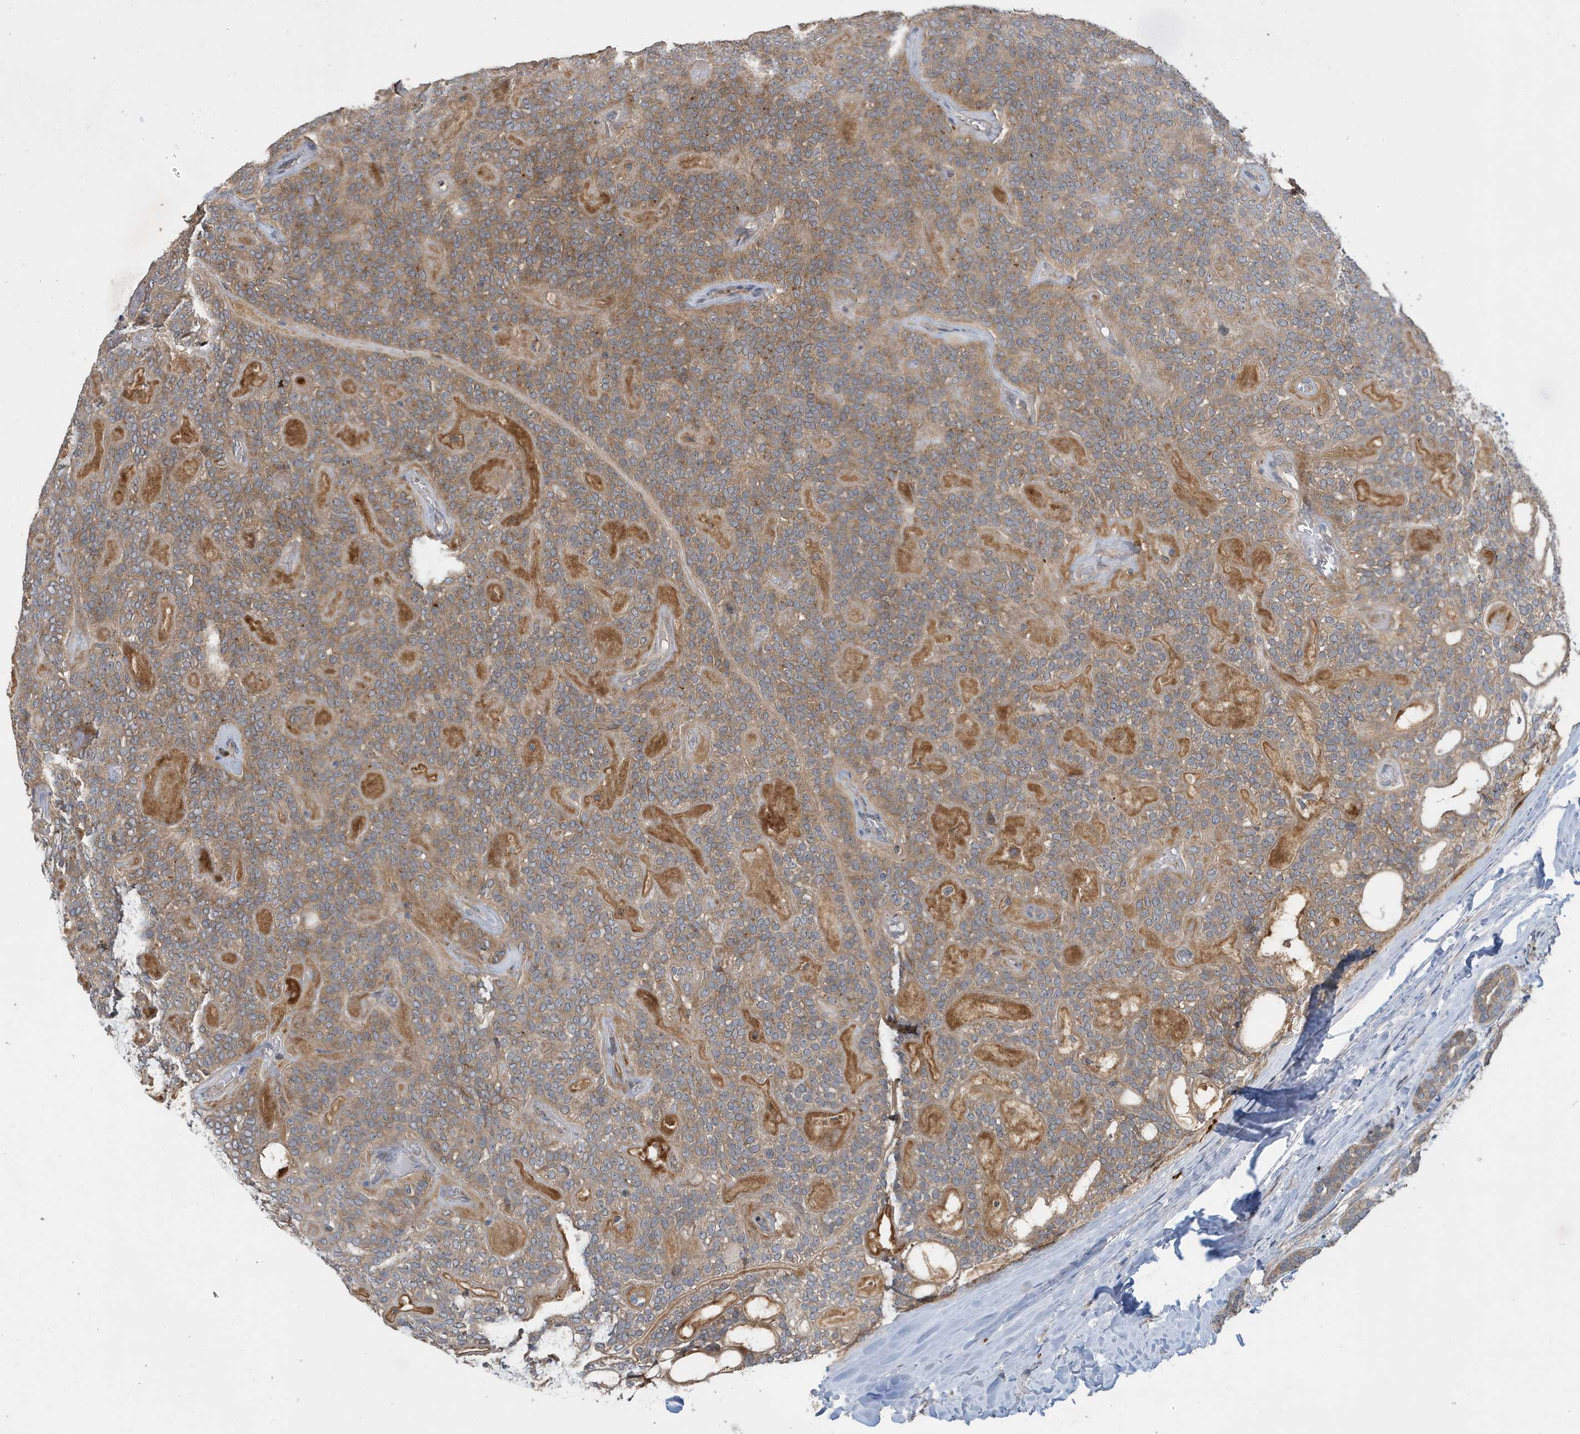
{"staining": {"intensity": "weak", "quantity": "25%-75%", "location": "cytoplasmic/membranous"}, "tissue": "head and neck cancer", "cell_type": "Tumor cells", "image_type": "cancer", "snomed": [{"axis": "morphology", "description": "Adenocarcinoma, NOS"}, {"axis": "topography", "description": "Head-Neck"}], "caption": "Immunohistochemical staining of human head and neck adenocarcinoma reveals low levels of weak cytoplasmic/membranous expression in approximately 25%-75% of tumor cells.", "gene": "LAPTM4A", "patient": {"sex": "male", "age": 66}}